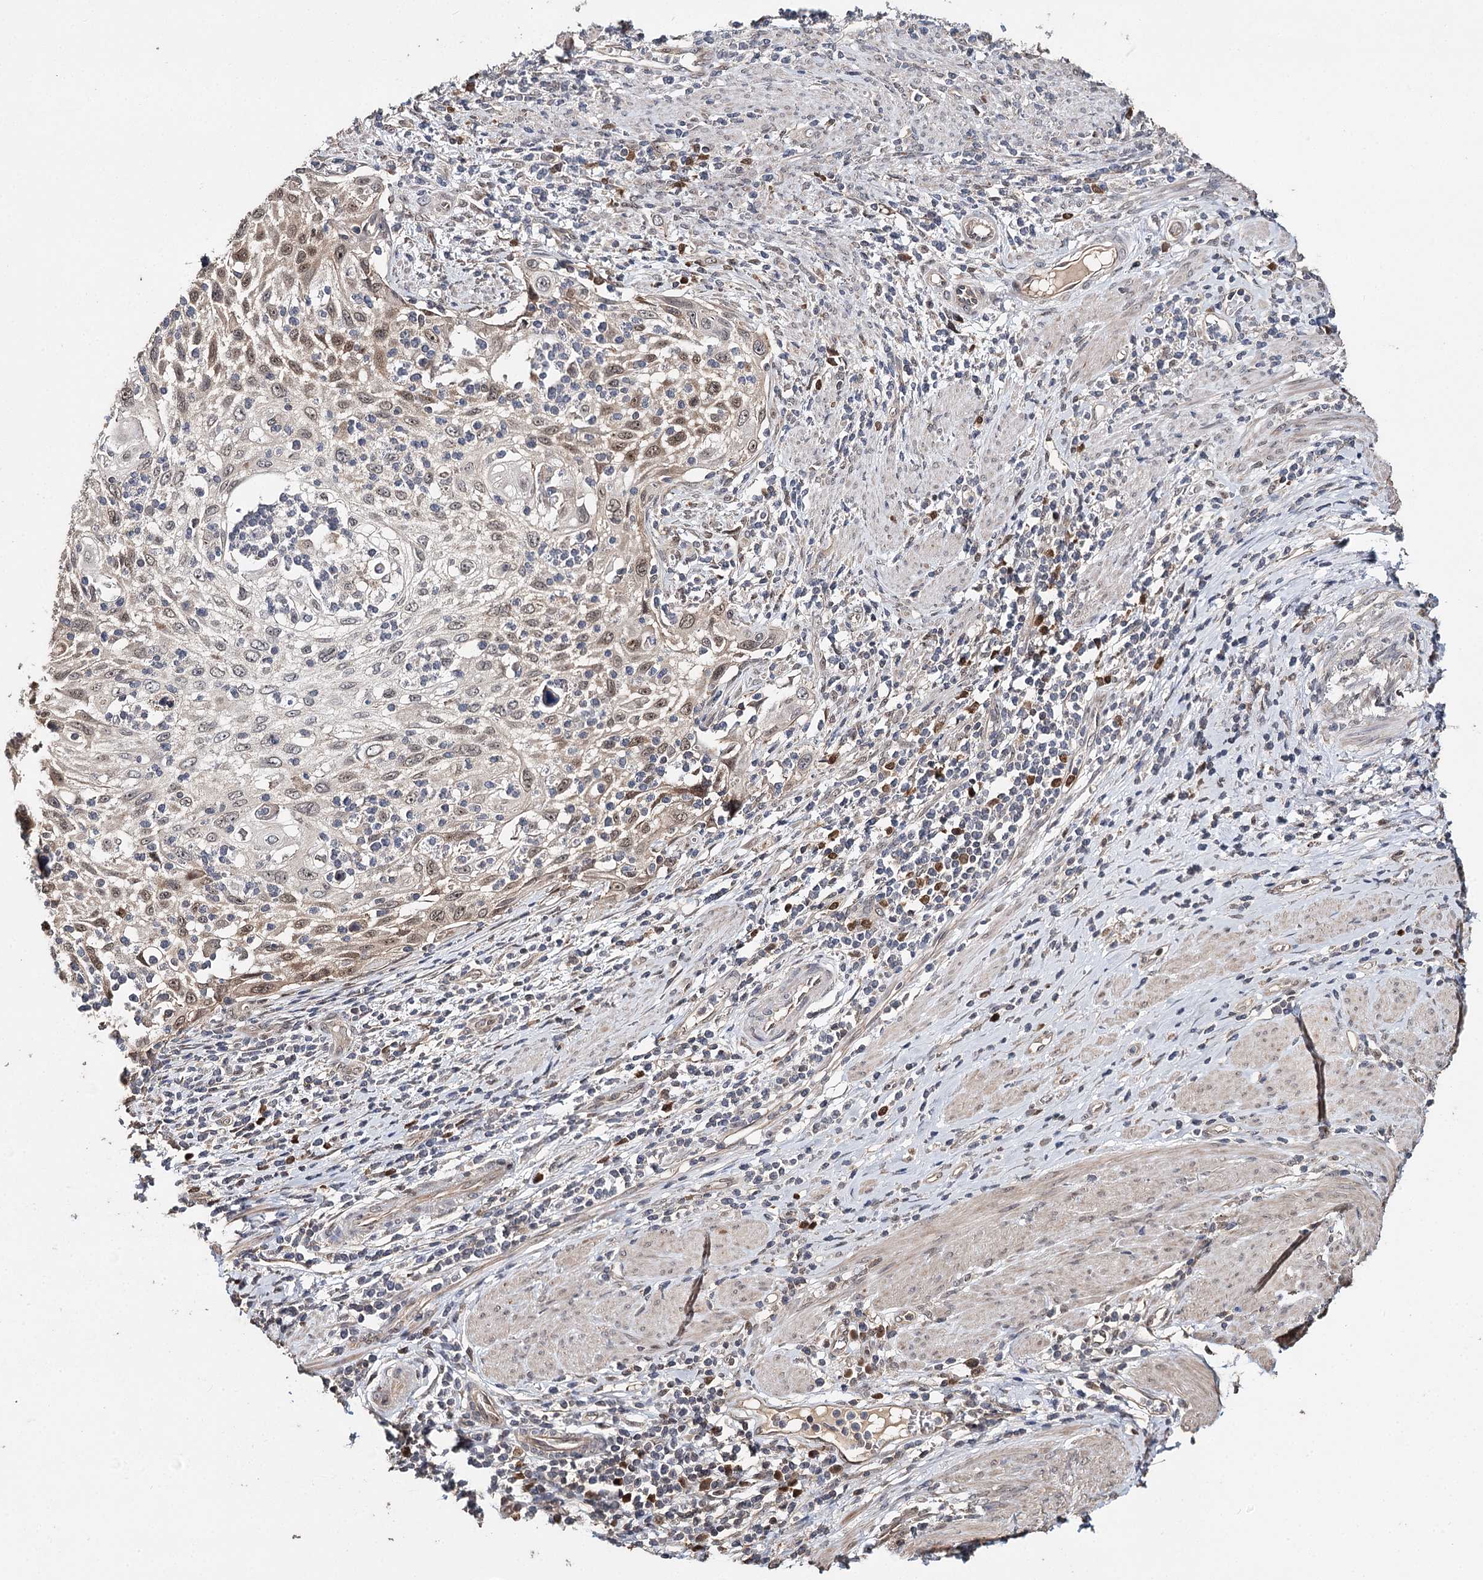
{"staining": {"intensity": "moderate", "quantity": ">75%", "location": "nuclear"}, "tissue": "cervical cancer", "cell_type": "Tumor cells", "image_type": "cancer", "snomed": [{"axis": "morphology", "description": "Squamous cell carcinoma, NOS"}, {"axis": "topography", "description": "Cervix"}], "caption": "Squamous cell carcinoma (cervical) was stained to show a protein in brown. There is medium levels of moderate nuclear expression in about >75% of tumor cells.", "gene": "NOPCHAP1", "patient": {"sex": "female", "age": 70}}